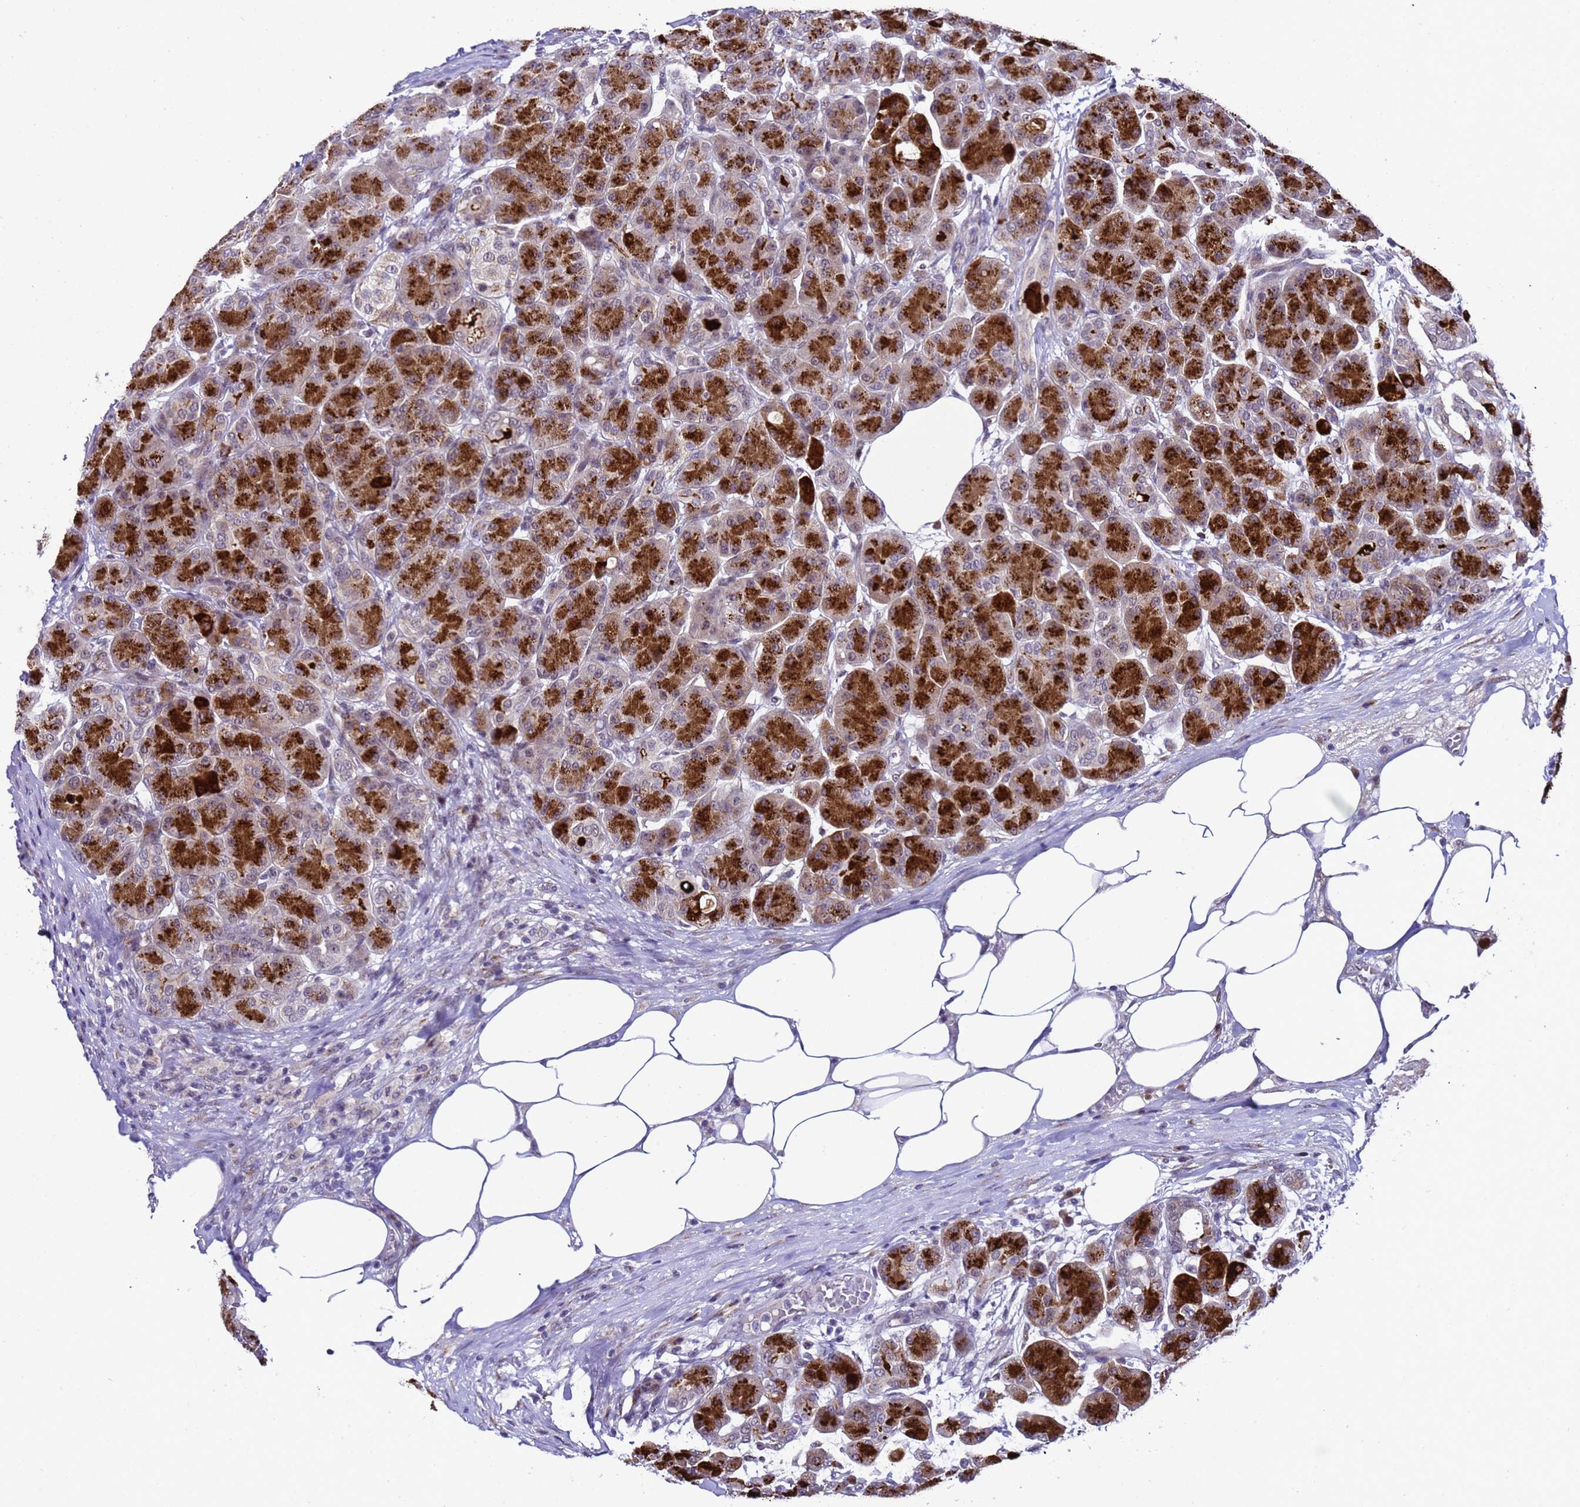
{"staining": {"intensity": "strong", "quantity": ">75%", "location": "cytoplasmic/membranous"}, "tissue": "pancreas", "cell_type": "Exocrine glandular cells", "image_type": "normal", "snomed": [{"axis": "morphology", "description": "Normal tissue, NOS"}, {"axis": "topography", "description": "Pancreas"}], "caption": "Strong cytoplasmic/membranous staining for a protein is appreciated in about >75% of exocrine glandular cells of normal pancreas using immunohistochemistry (IHC).", "gene": "C19orf47", "patient": {"sex": "male", "age": 63}}